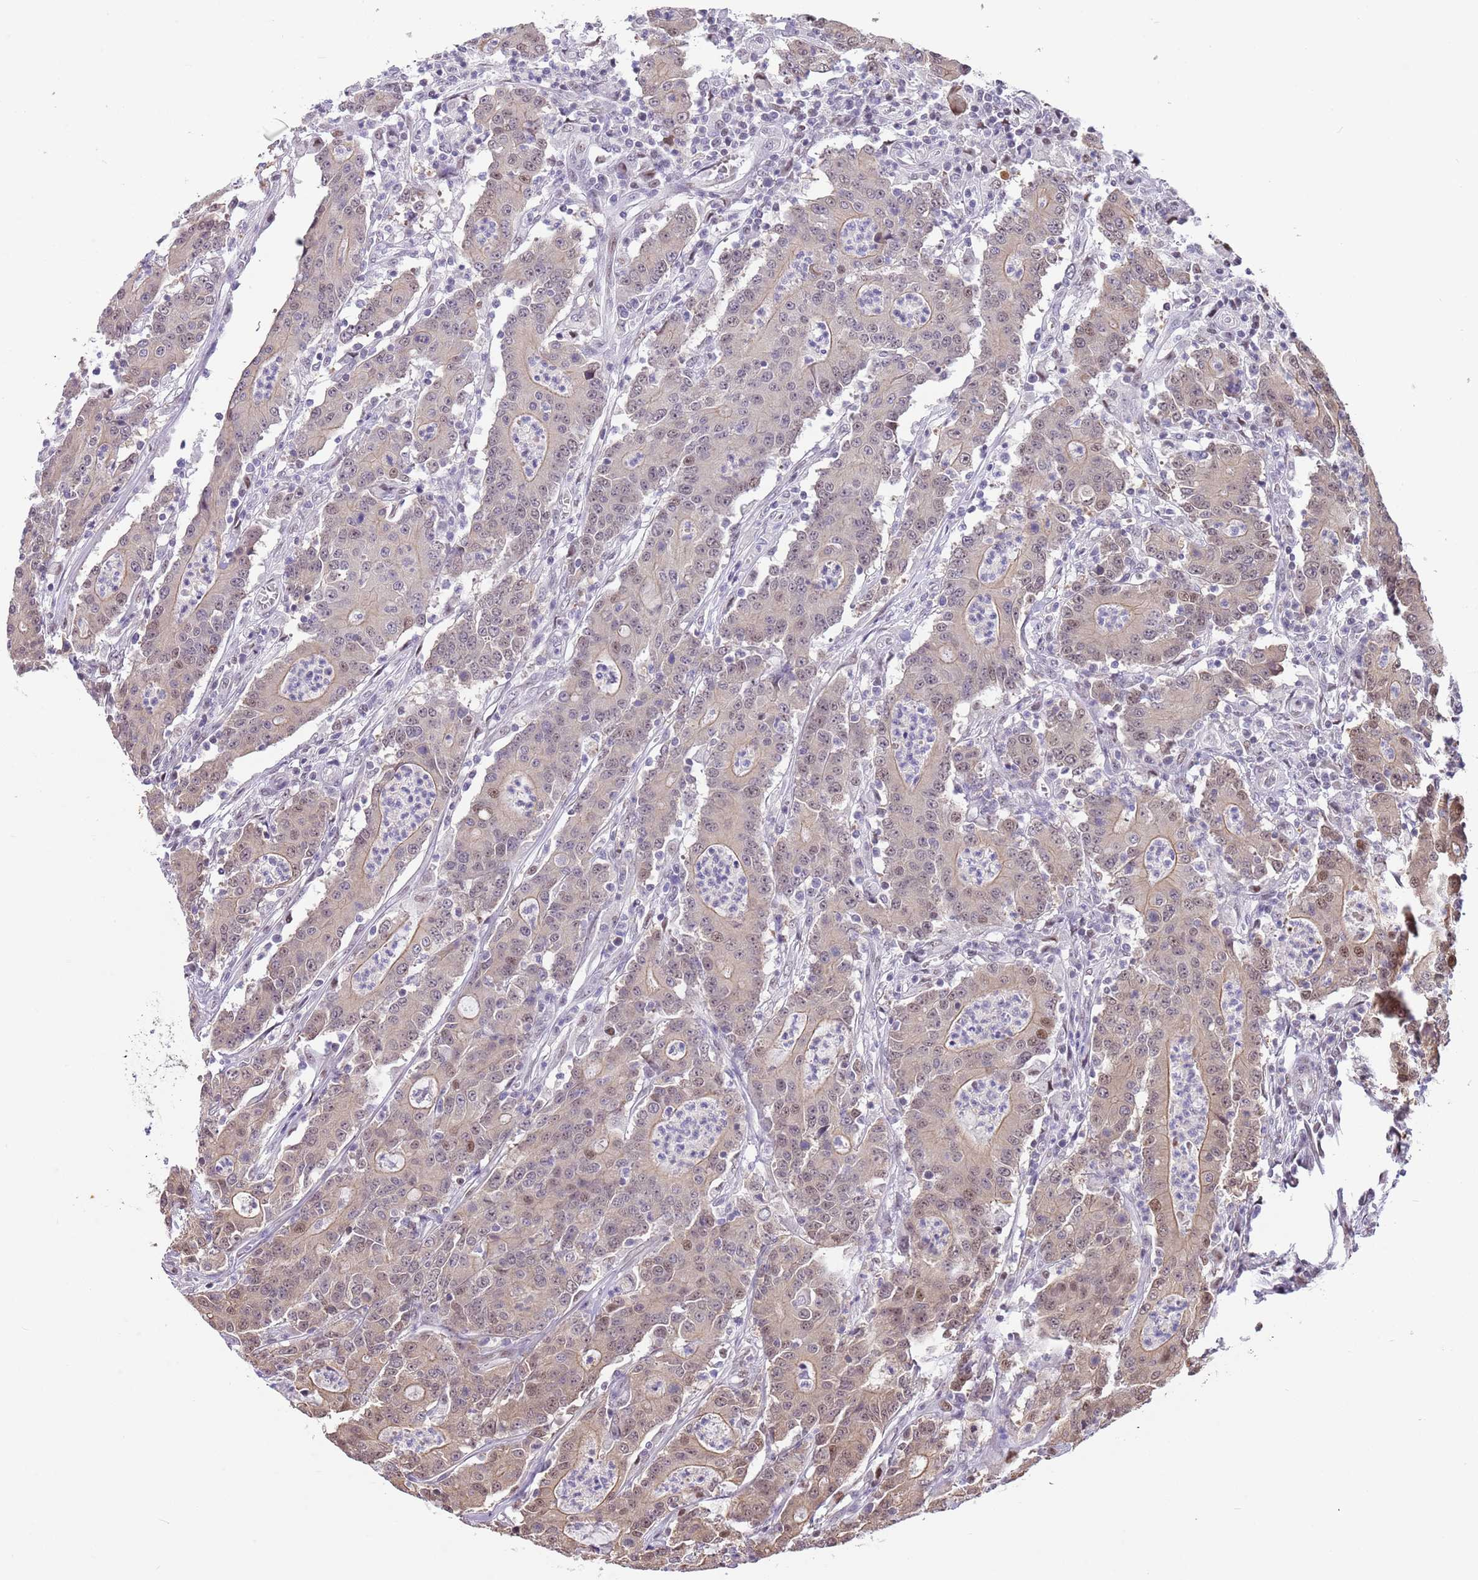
{"staining": {"intensity": "weak", "quantity": ">75%", "location": "cytoplasmic/membranous,nuclear"}, "tissue": "colorectal cancer", "cell_type": "Tumor cells", "image_type": "cancer", "snomed": [{"axis": "morphology", "description": "Adenocarcinoma, NOS"}, {"axis": "topography", "description": "Colon"}], "caption": "Immunohistochemistry (DAB (3,3'-diaminobenzidine)) staining of colorectal cancer demonstrates weak cytoplasmic/membranous and nuclear protein expression in about >75% of tumor cells. (DAB (3,3'-diaminobenzidine) = brown stain, brightfield microscopy at high magnification).", "gene": "RFK", "patient": {"sex": "male", "age": 83}}